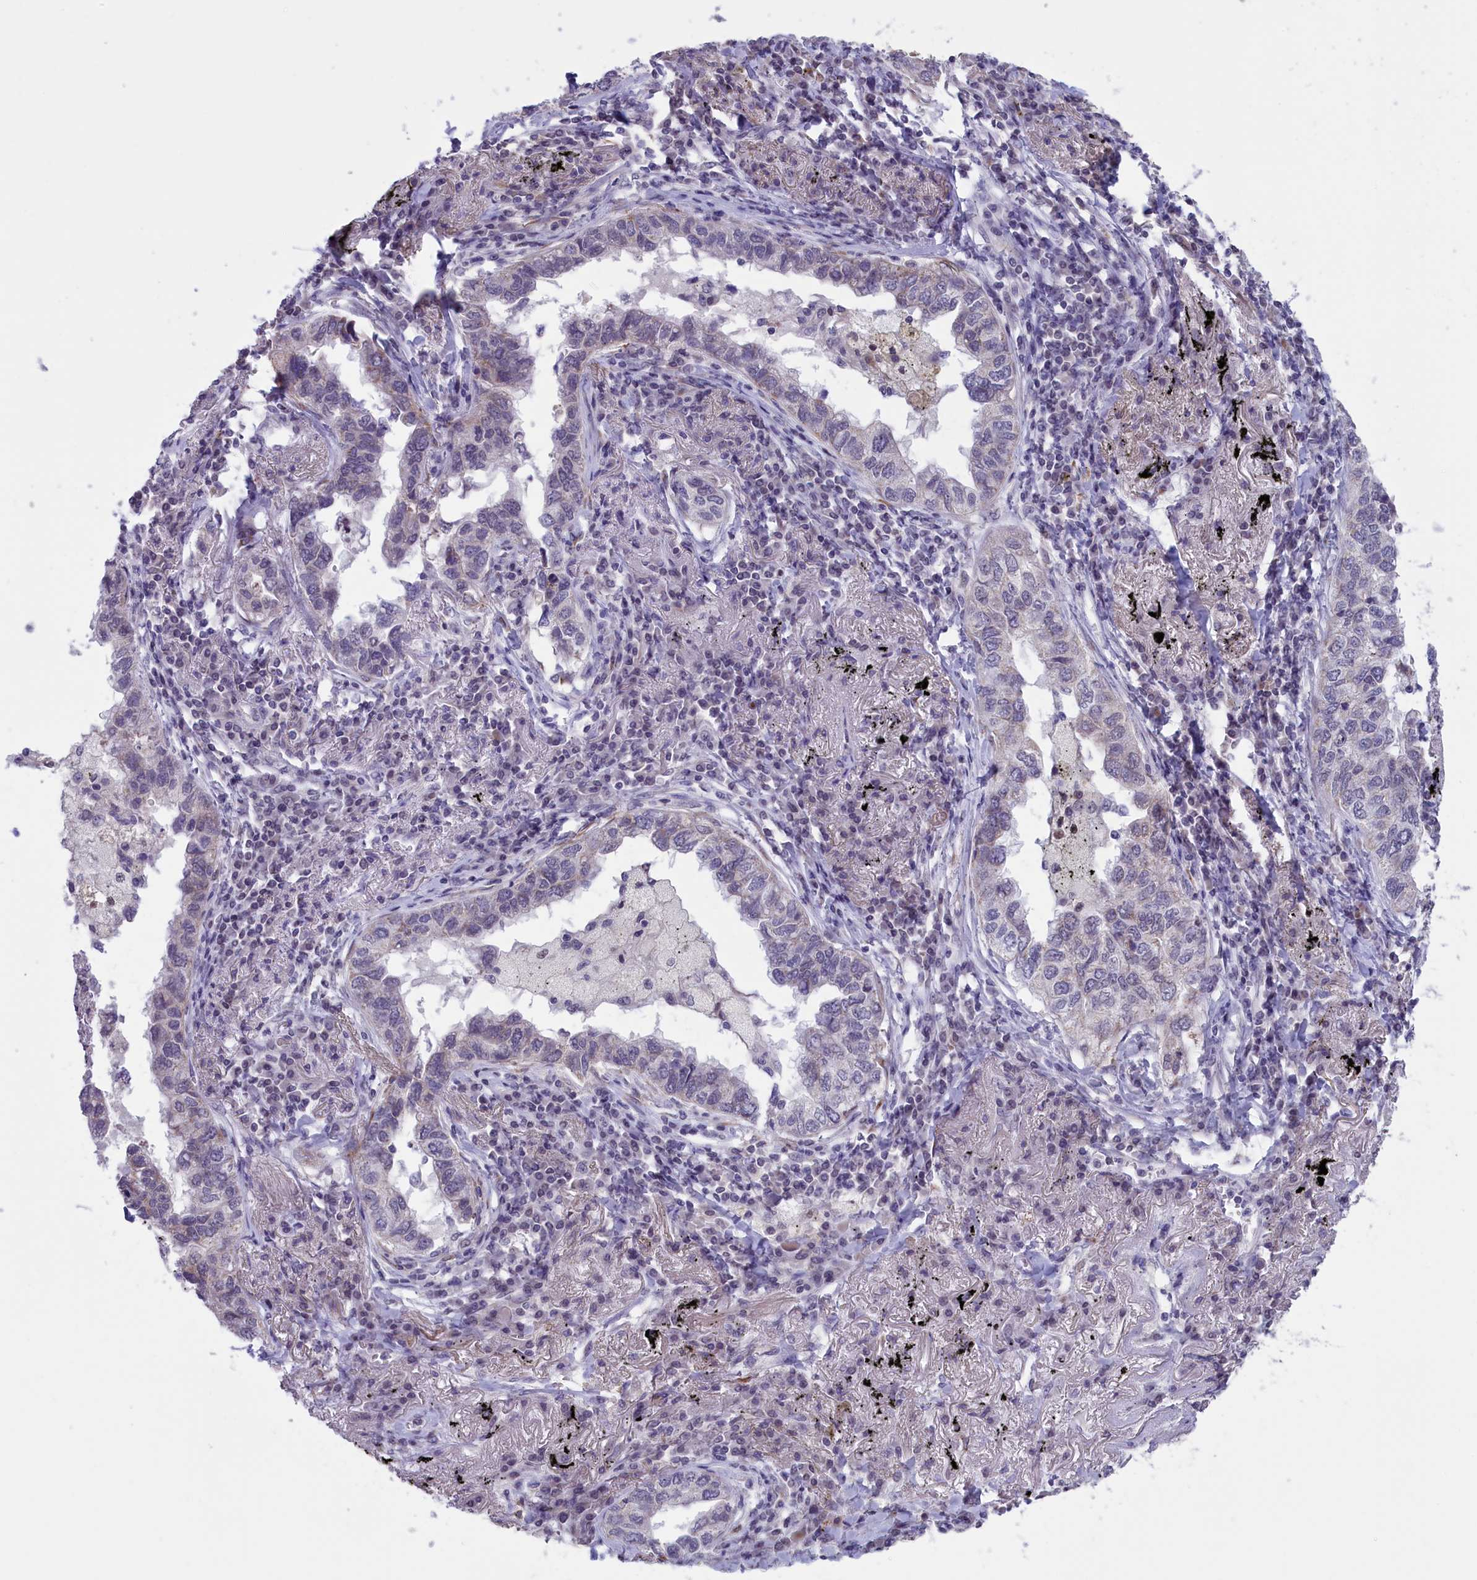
{"staining": {"intensity": "weak", "quantity": "<25%", "location": "cytoplasmic/membranous"}, "tissue": "lung cancer", "cell_type": "Tumor cells", "image_type": "cancer", "snomed": [{"axis": "morphology", "description": "Adenocarcinoma, NOS"}, {"axis": "topography", "description": "Lung"}], "caption": "IHC photomicrograph of neoplastic tissue: lung cancer (adenocarcinoma) stained with DAB (3,3'-diaminobenzidine) demonstrates no significant protein staining in tumor cells. (Stains: DAB (3,3'-diaminobenzidine) immunohistochemistry (IHC) with hematoxylin counter stain, Microscopy: brightfield microscopy at high magnification).", "gene": "PARS2", "patient": {"sex": "male", "age": 65}}